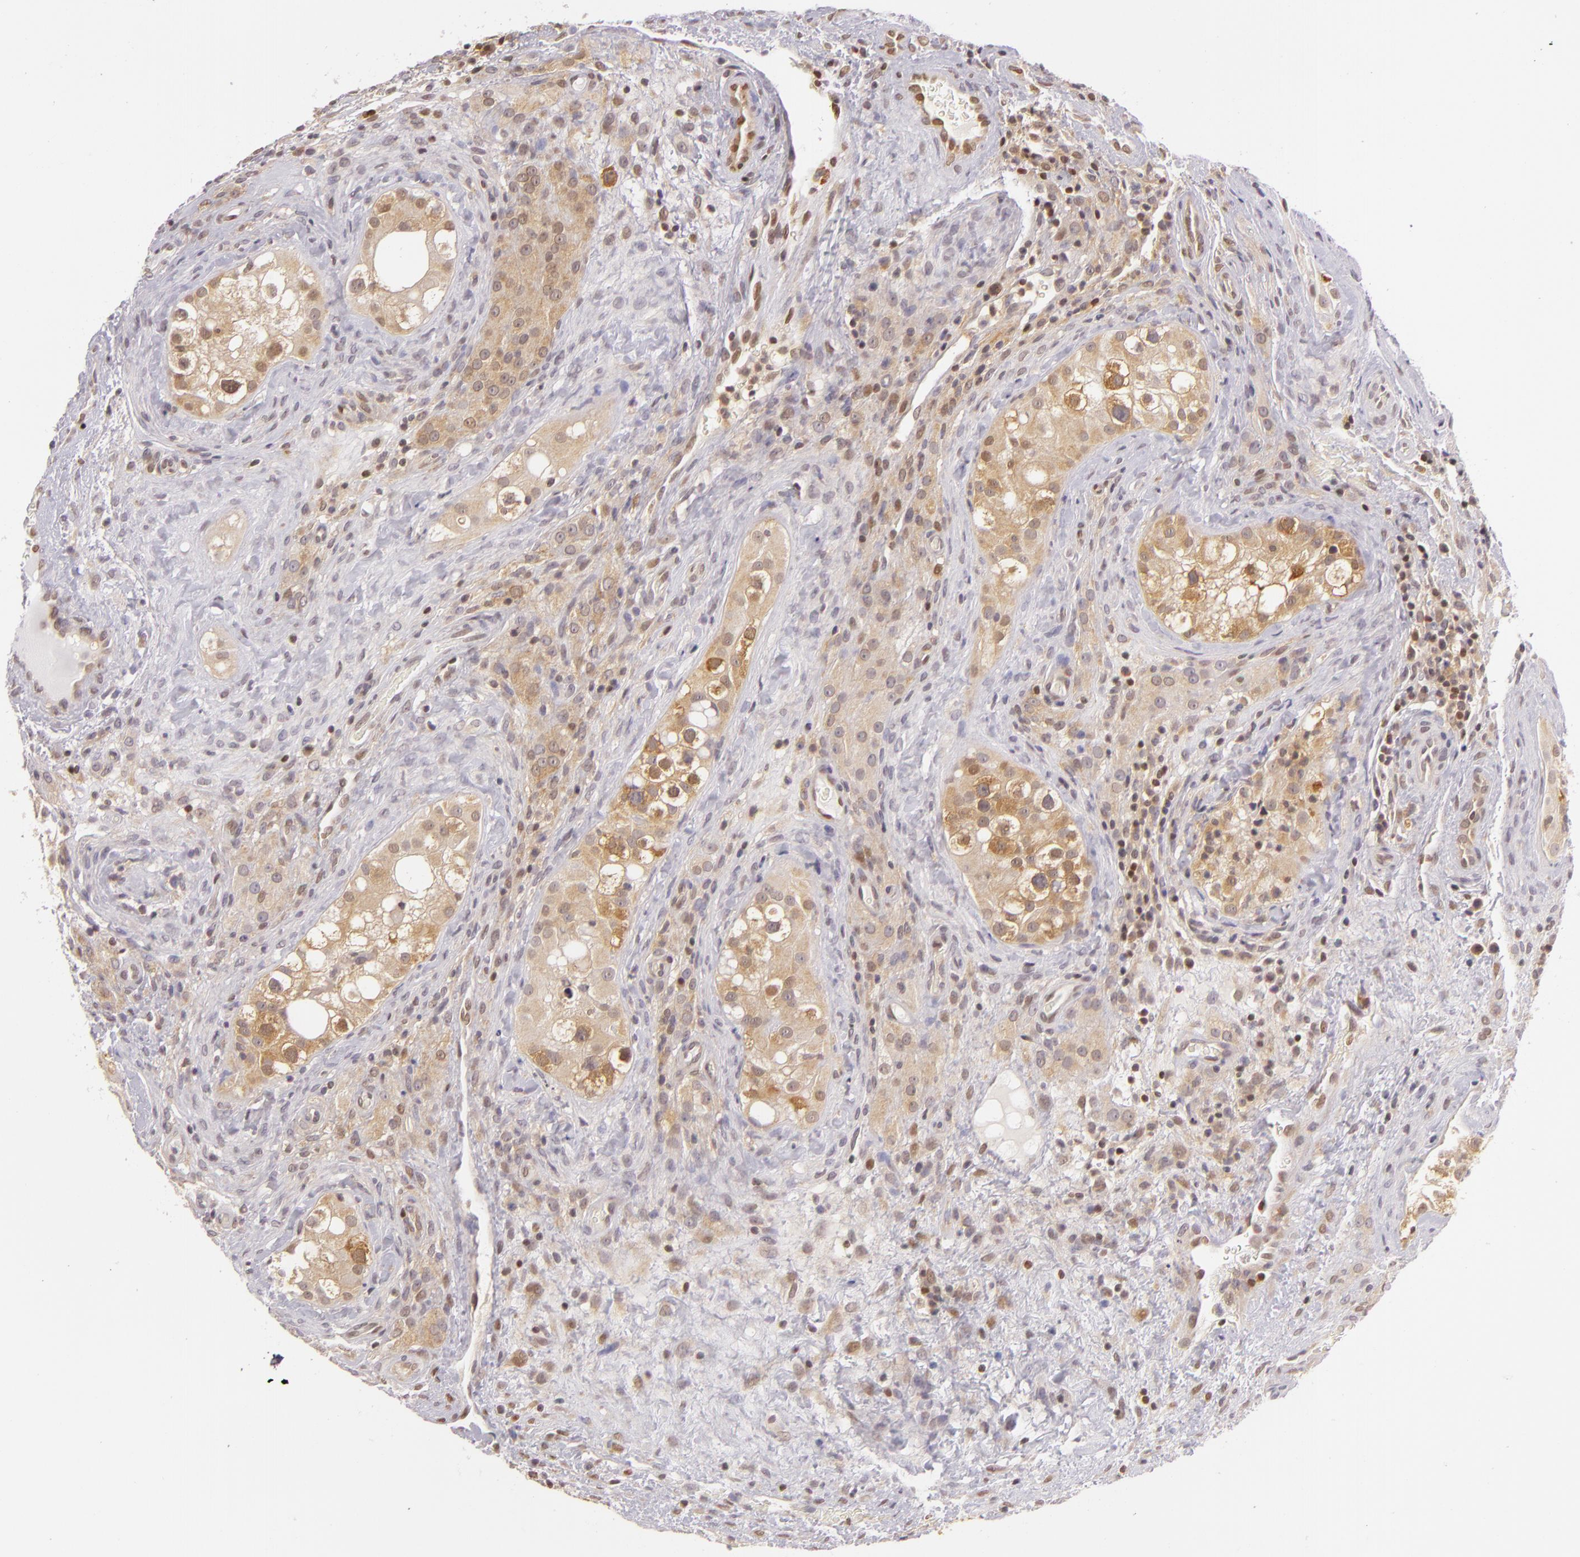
{"staining": {"intensity": "weak", "quantity": "25%-75%", "location": "cytoplasmic/membranous"}, "tissue": "testis cancer", "cell_type": "Tumor cells", "image_type": "cancer", "snomed": [{"axis": "morphology", "description": "Carcinoma, Embryonal, NOS"}, {"axis": "topography", "description": "Testis"}], "caption": "Immunohistochemistry staining of testis cancer, which shows low levels of weak cytoplasmic/membranous staining in about 25%-75% of tumor cells indicating weak cytoplasmic/membranous protein expression. The staining was performed using DAB (brown) for protein detection and nuclei were counterstained in hematoxylin (blue).", "gene": "IMPDH1", "patient": {"sex": "male", "age": 31}}